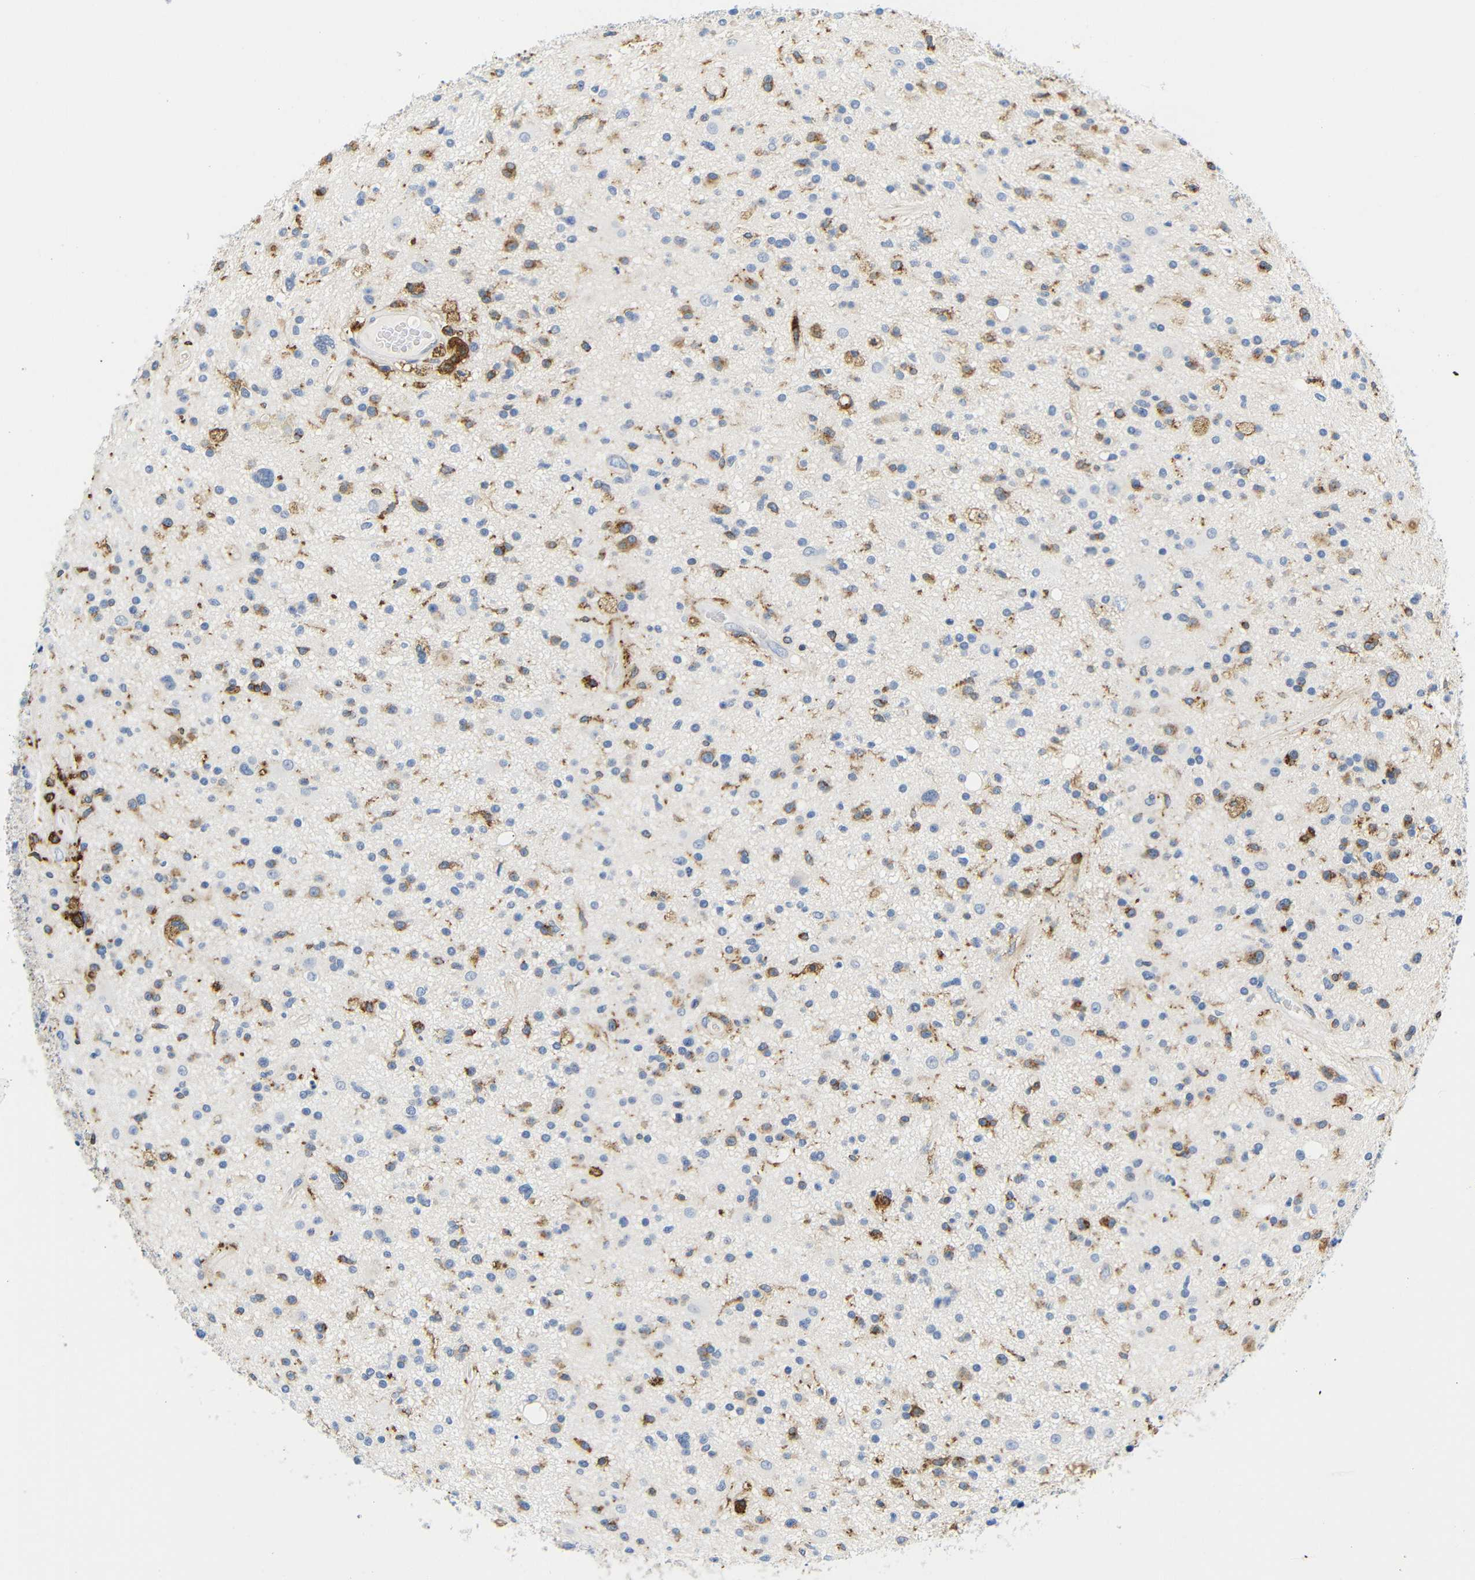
{"staining": {"intensity": "negative", "quantity": "none", "location": "none"}, "tissue": "glioma", "cell_type": "Tumor cells", "image_type": "cancer", "snomed": [{"axis": "morphology", "description": "Glioma, malignant, High grade"}, {"axis": "topography", "description": "Brain"}], "caption": "The micrograph shows no significant expression in tumor cells of glioma.", "gene": "HLA-DQB1", "patient": {"sex": "male", "age": 33}}